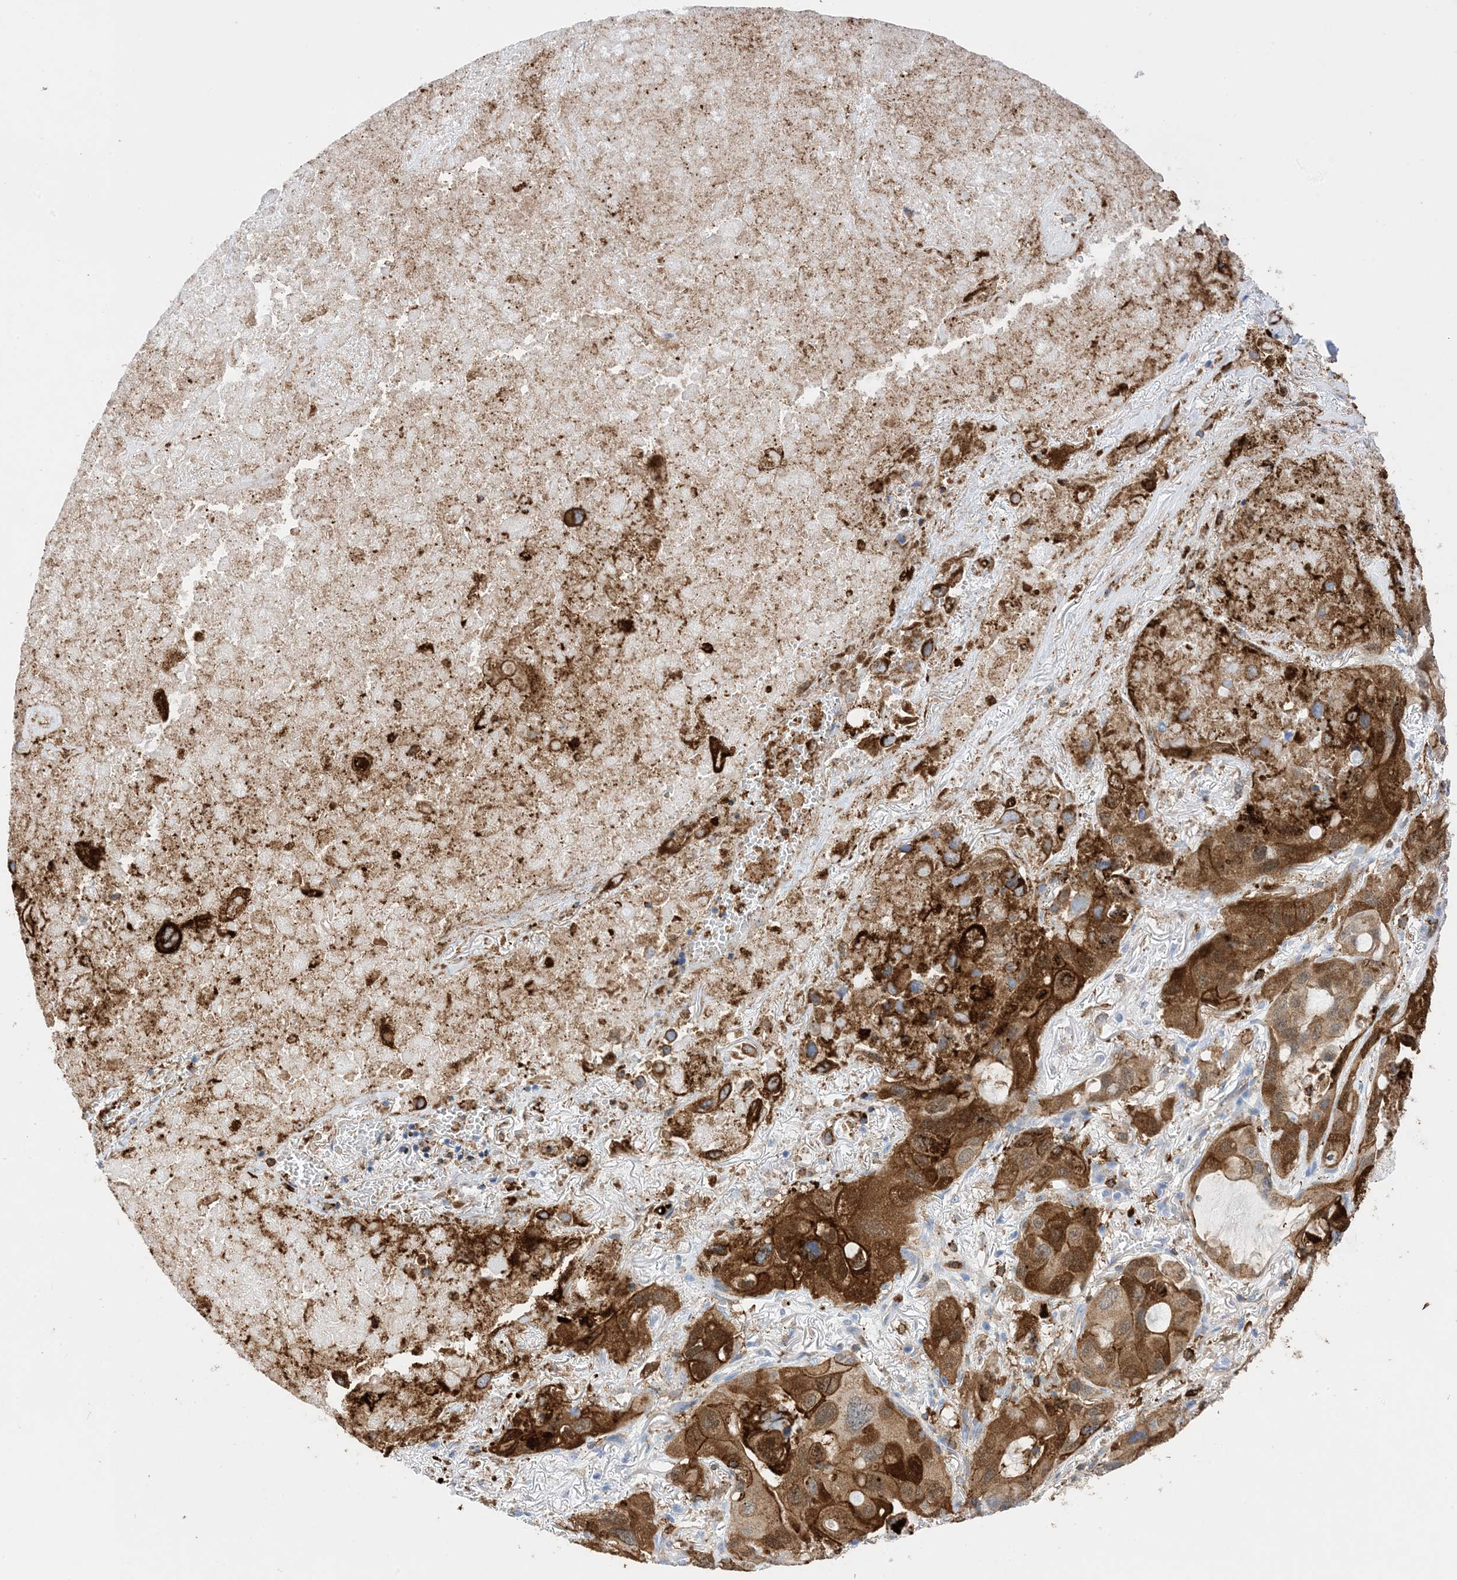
{"staining": {"intensity": "moderate", "quantity": ">75%", "location": "cytoplasmic/membranous"}, "tissue": "lung cancer", "cell_type": "Tumor cells", "image_type": "cancer", "snomed": [{"axis": "morphology", "description": "Squamous cell carcinoma, NOS"}, {"axis": "topography", "description": "Lung"}], "caption": "Moderate cytoplasmic/membranous staining is identified in approximately >75% of tumor cells in squamous cell carcinoma (lung).", "gene": "ANXA1", "patient": {"sex": "female", "age": 73}}